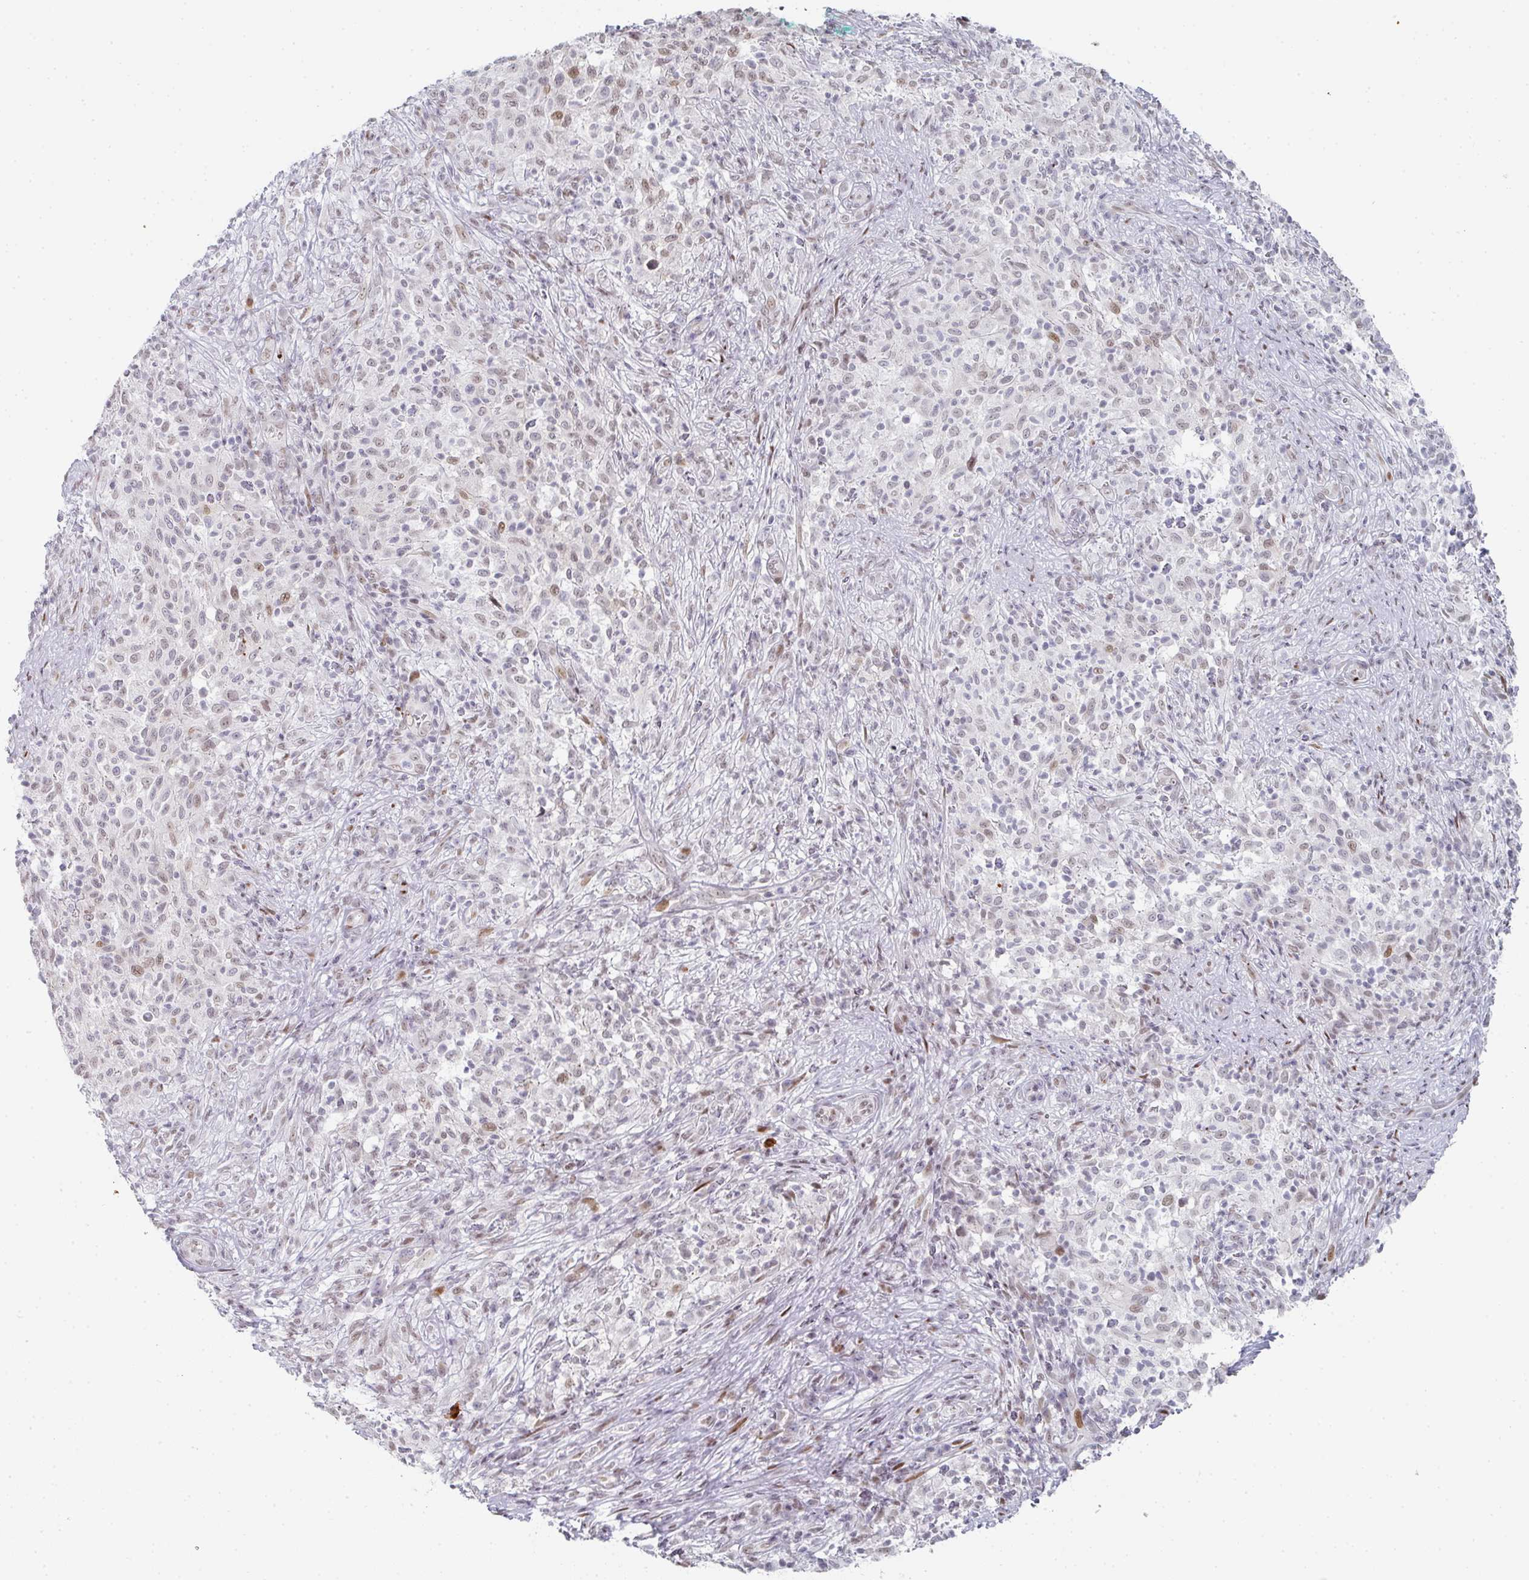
{"staining": {"intensity": "weak", "quantity": "<25%", "location": "nuclear"}, "tissue": "melanoma", "cell_type": "Tumor cells", "image_type": "cancer", "snomed": [{"axis": "morphology", "description": "Malignant melanoma, NOS"}, {"axis": "topography", "description": "Skin"}], "caption": "Immunohistochemistry (IHC) image of neoplastic tissue: melanoma stained with DAB exhibits no significant protein staining in tumor cells.", "gene": "POU2AF2", "patient": {"sex": "male", "age": 66}}